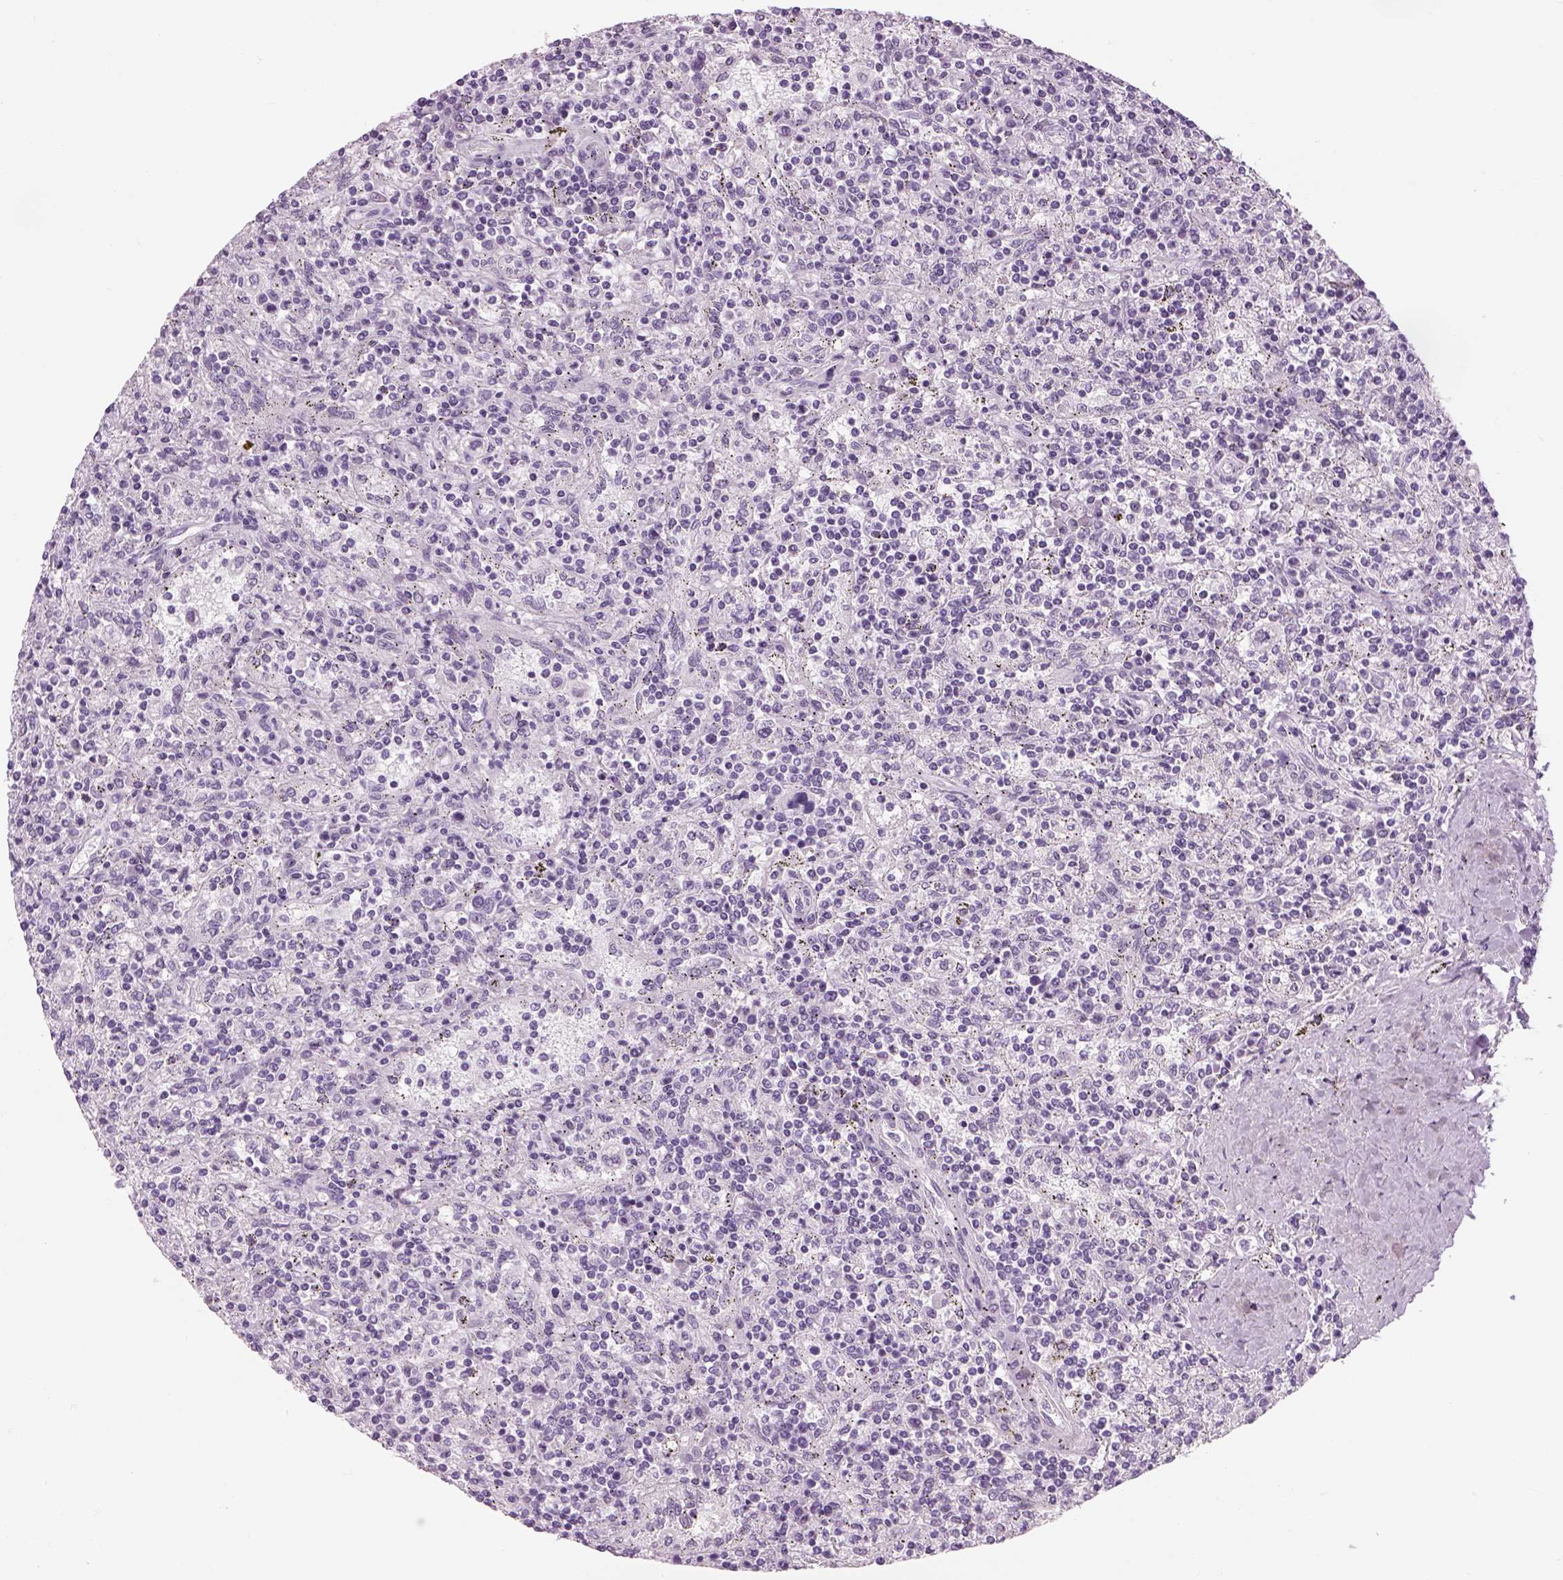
{"staining": {"intensity": "negative", "quantity": "none", "location": "none"}, "tissue": "lymphoma", "cell_type": "Tumor cells", "image_type": "cancer", "snomed": [{"axis": "morphology", "description": "Malignant lymphoma, non-Hodgkin's type, Low grade"}, {"axis": "topography", "description": "Spleen"}], "caption": "High magnification brightfield microscopy of low-grade malignant lymphoma, non-Hodgkin's type stained with DAB (brown) and counterstained with hematoxylin (blue): tumor cells show no significant staining. The staining was performed using DAB (3,3'-diaminobenzidine) to visualize the protein expression in brown, while the nuclei were stained in blue with hematoxylin (Magnification: 20x).", "gene": "KCNMB4", "patient": {"sex": "male", "age": 62}}